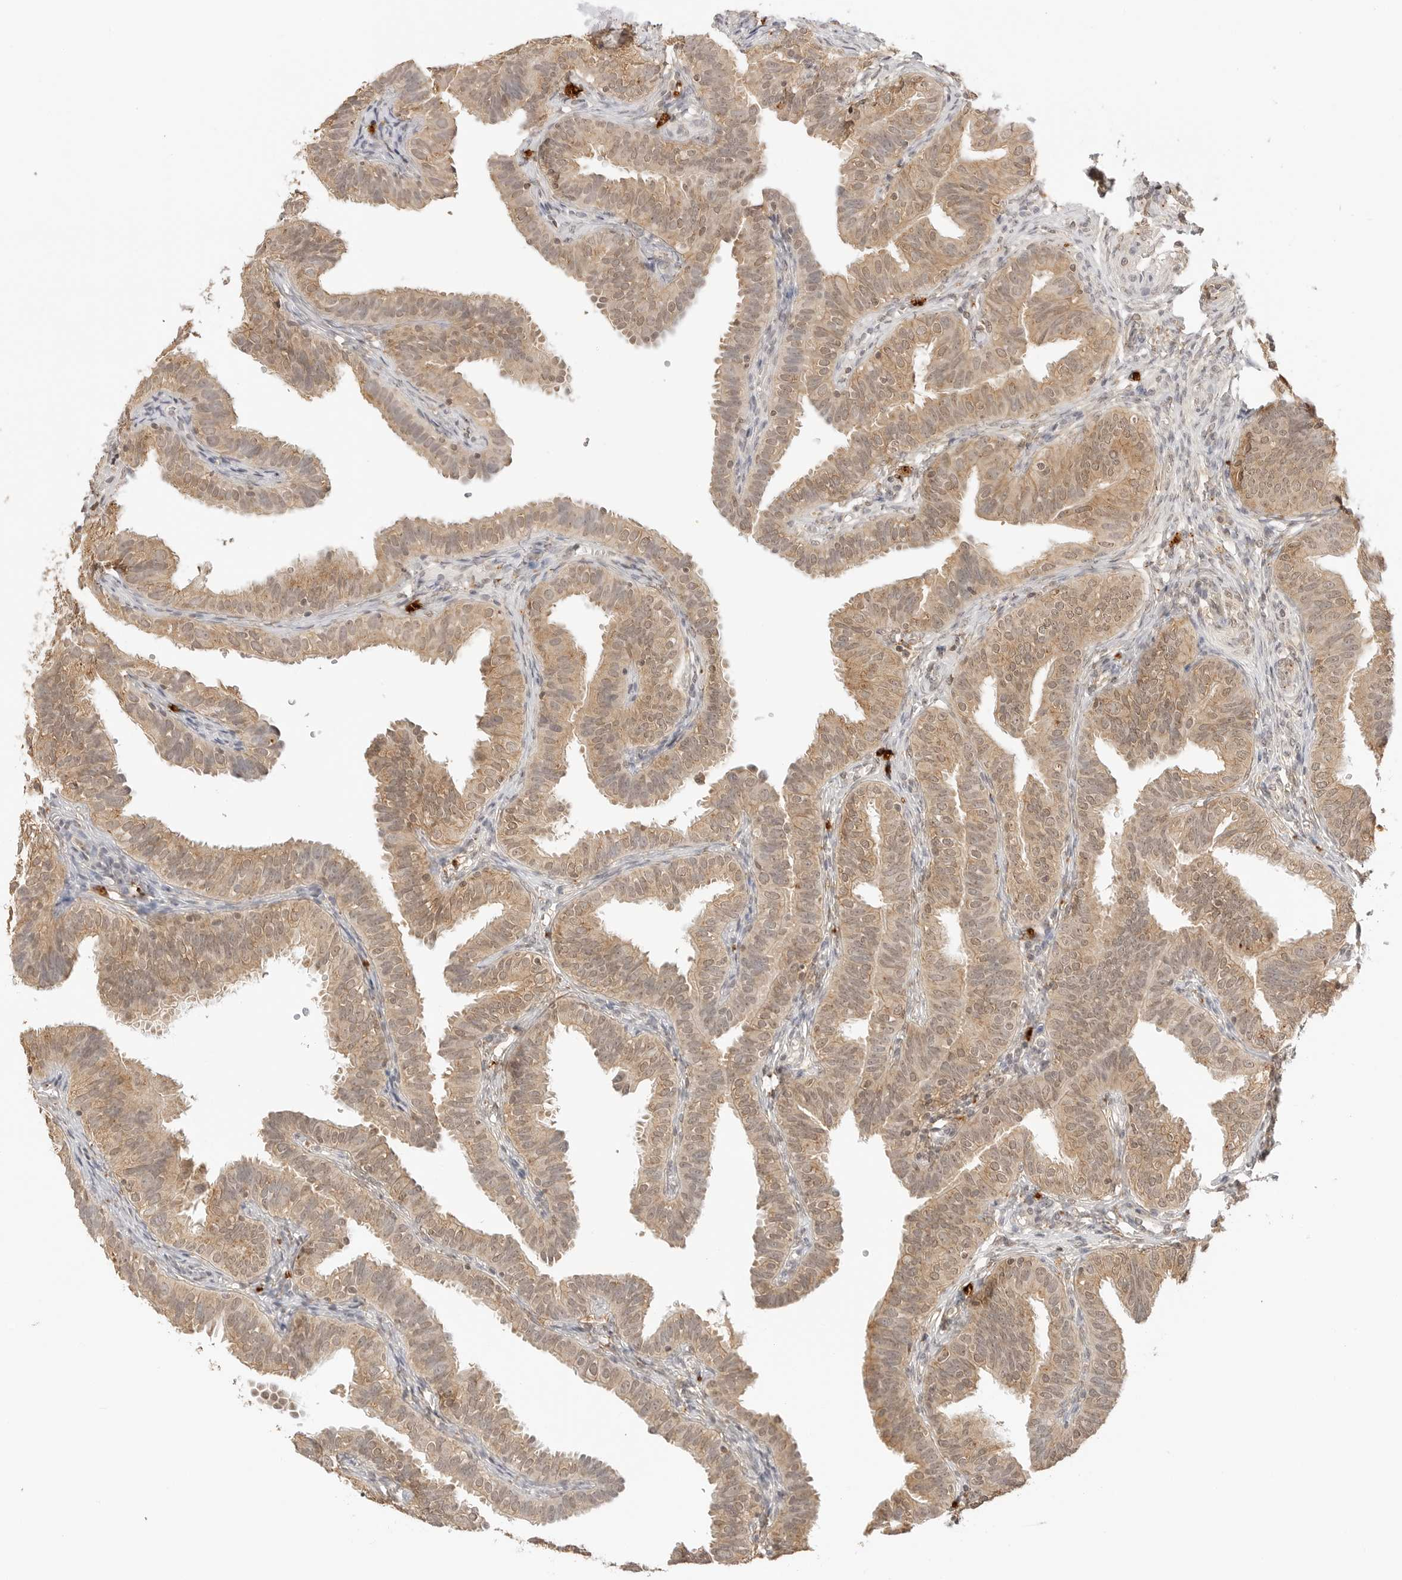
{"staining": {"intensity": "moderate", "quantity": ">75%", "location": "cytoplasmic/membranous,nuclear"}, "tissue": "fallopian tube", "cell_type": "Glandular cells", "image_type": "normal", "snomed": [{"axis": "morphology", "description": "Normal tissue, NOS"}, {"axis": "topography", "description": "Fallopian tube"}], "caption": "Immunohistochemistry (IHC) photomicrograph of benign fallopian tube stained for a protein (brown), which shows medium levels of moderate cytoplasmic/membranous,nuclear expression in approximately >75% of glandular cells.", "gene": "EPHA1", "patient": {"sex": "female", "age": 35}}